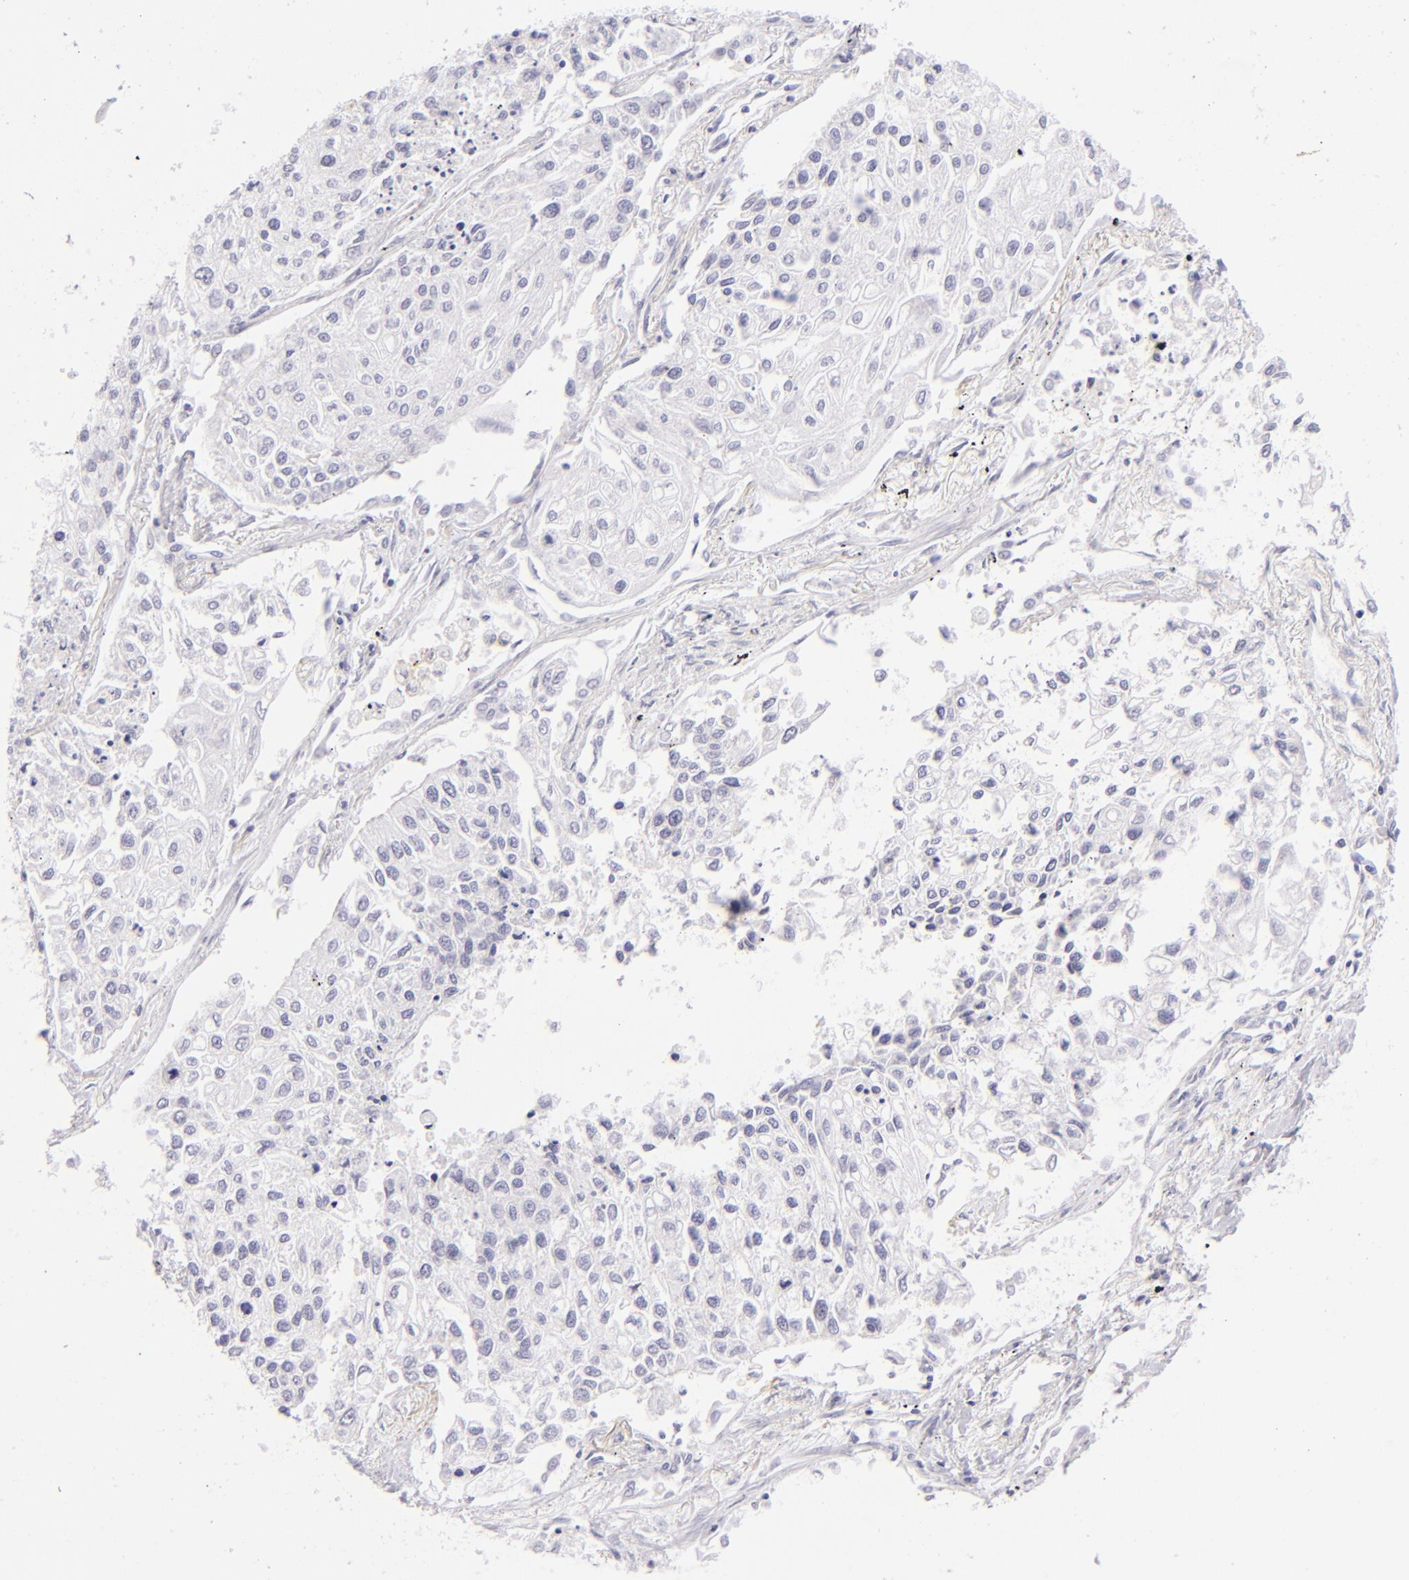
{"staining": {"intensity": "negative", "quantity": "none", "location": "none"}, "tissue": "lung cancer", "cell_type": "Tumor cells", "image_type": "cancer", "snomed": [{"axis": "morphology", "description": "Squamous cell carcinoma, NOS"}, {"axis": "topography", "description": "Lung"}], "caption": "Immunohistochemical staining of lung cancer (squamous cell carcinoma) shows no significant staining in tumor cells.", "gene": "CD72", "patient": {"sex": "male", "age": 75}}